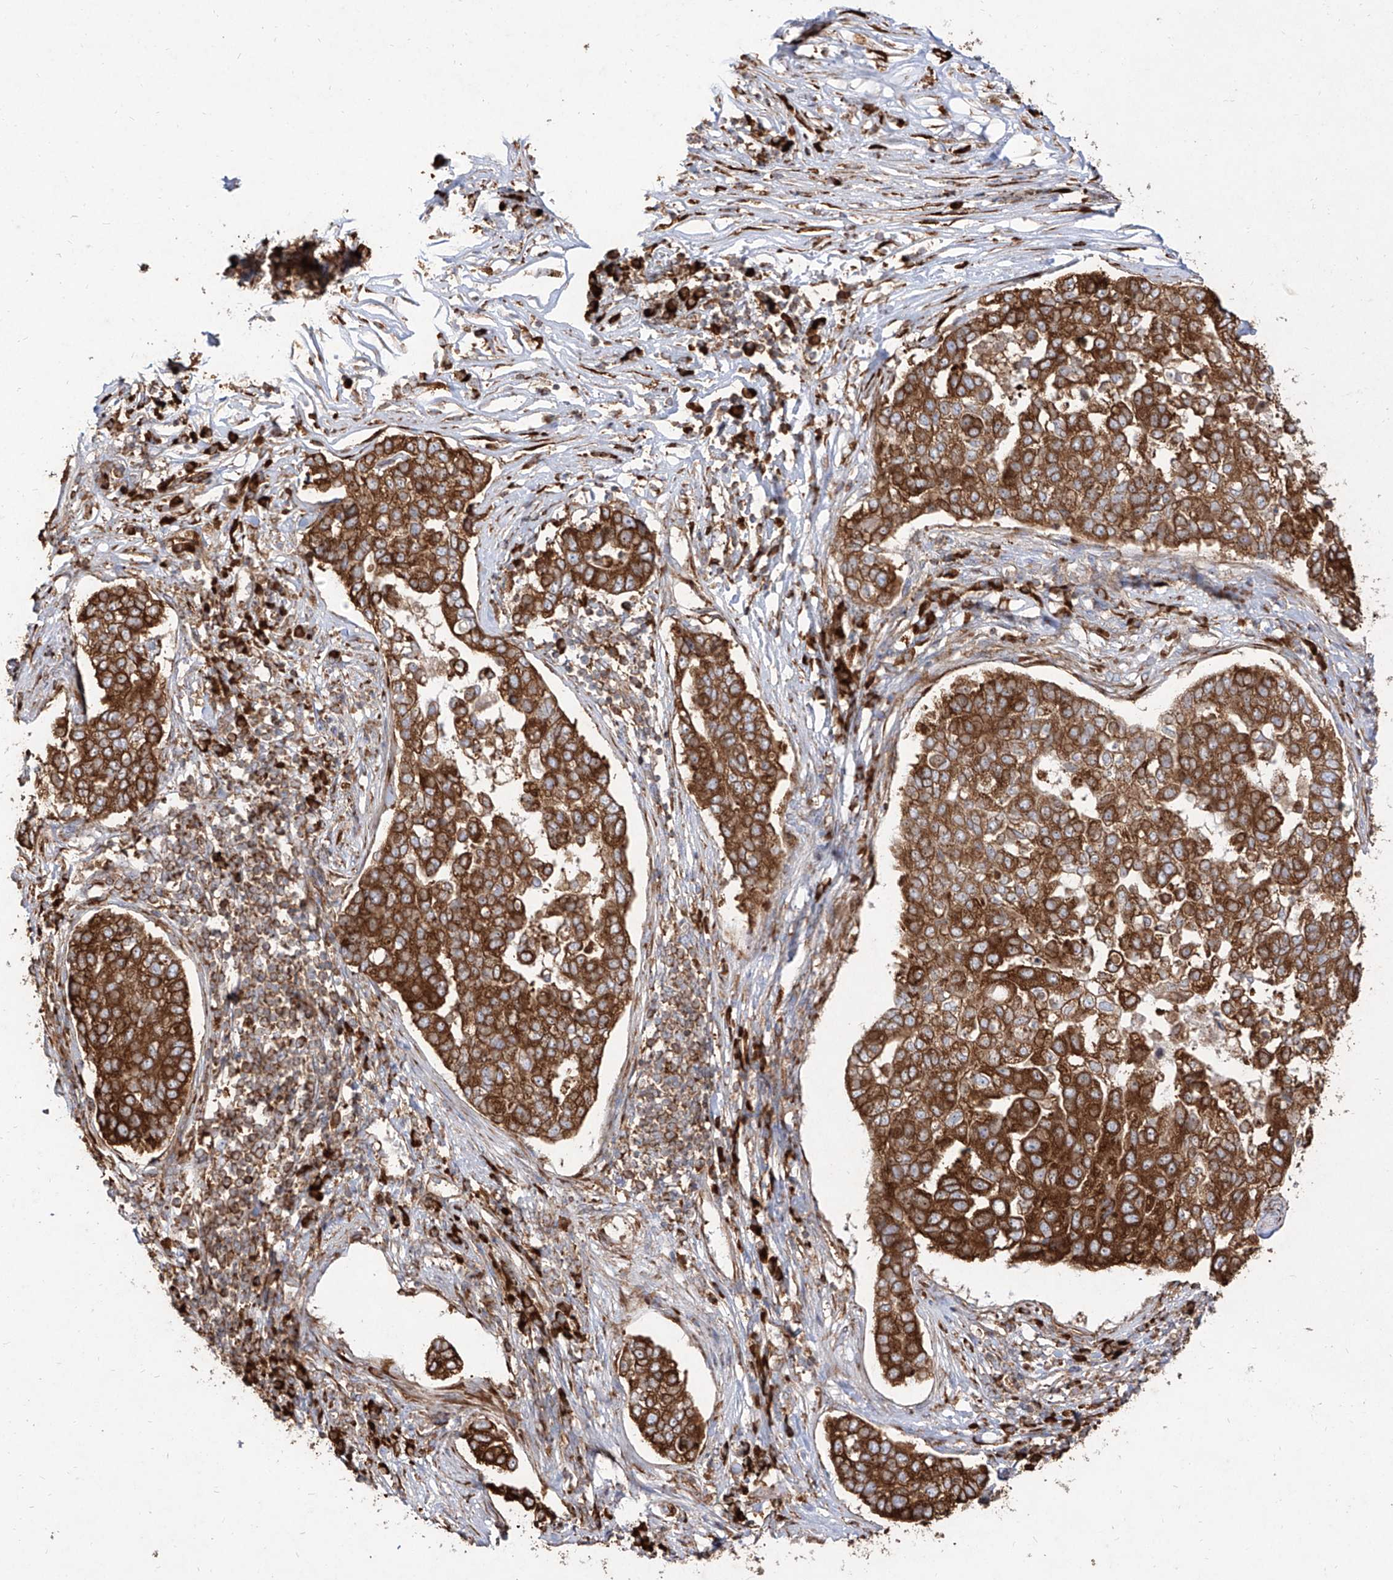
{"staining": {"intensity": "strong", "quantity": ">75%", "location": "cytoplasmic/membranous"}, "tissue": "pancreatic cancer", "cell_type": "Tumor cells", "image_type": "cancer", "snomed": [{"axis": "morphology", "description": "Adenocarcinoma, NOS"}, {"axis": "topography", "description": "Pancreas"}], "caption": "Pancreatic adenocarcinoma tissue reveals strong cytoplasmic/membranous staining in about >75% of tumor cells, visualized by immunohistochemistry. Using DAB (brown) and hematoxylin (blue) stains, captured at high magnification using brightfield microscopy.", "gene": "RPS25", "patient": {"sex": "female", "age": 61}}